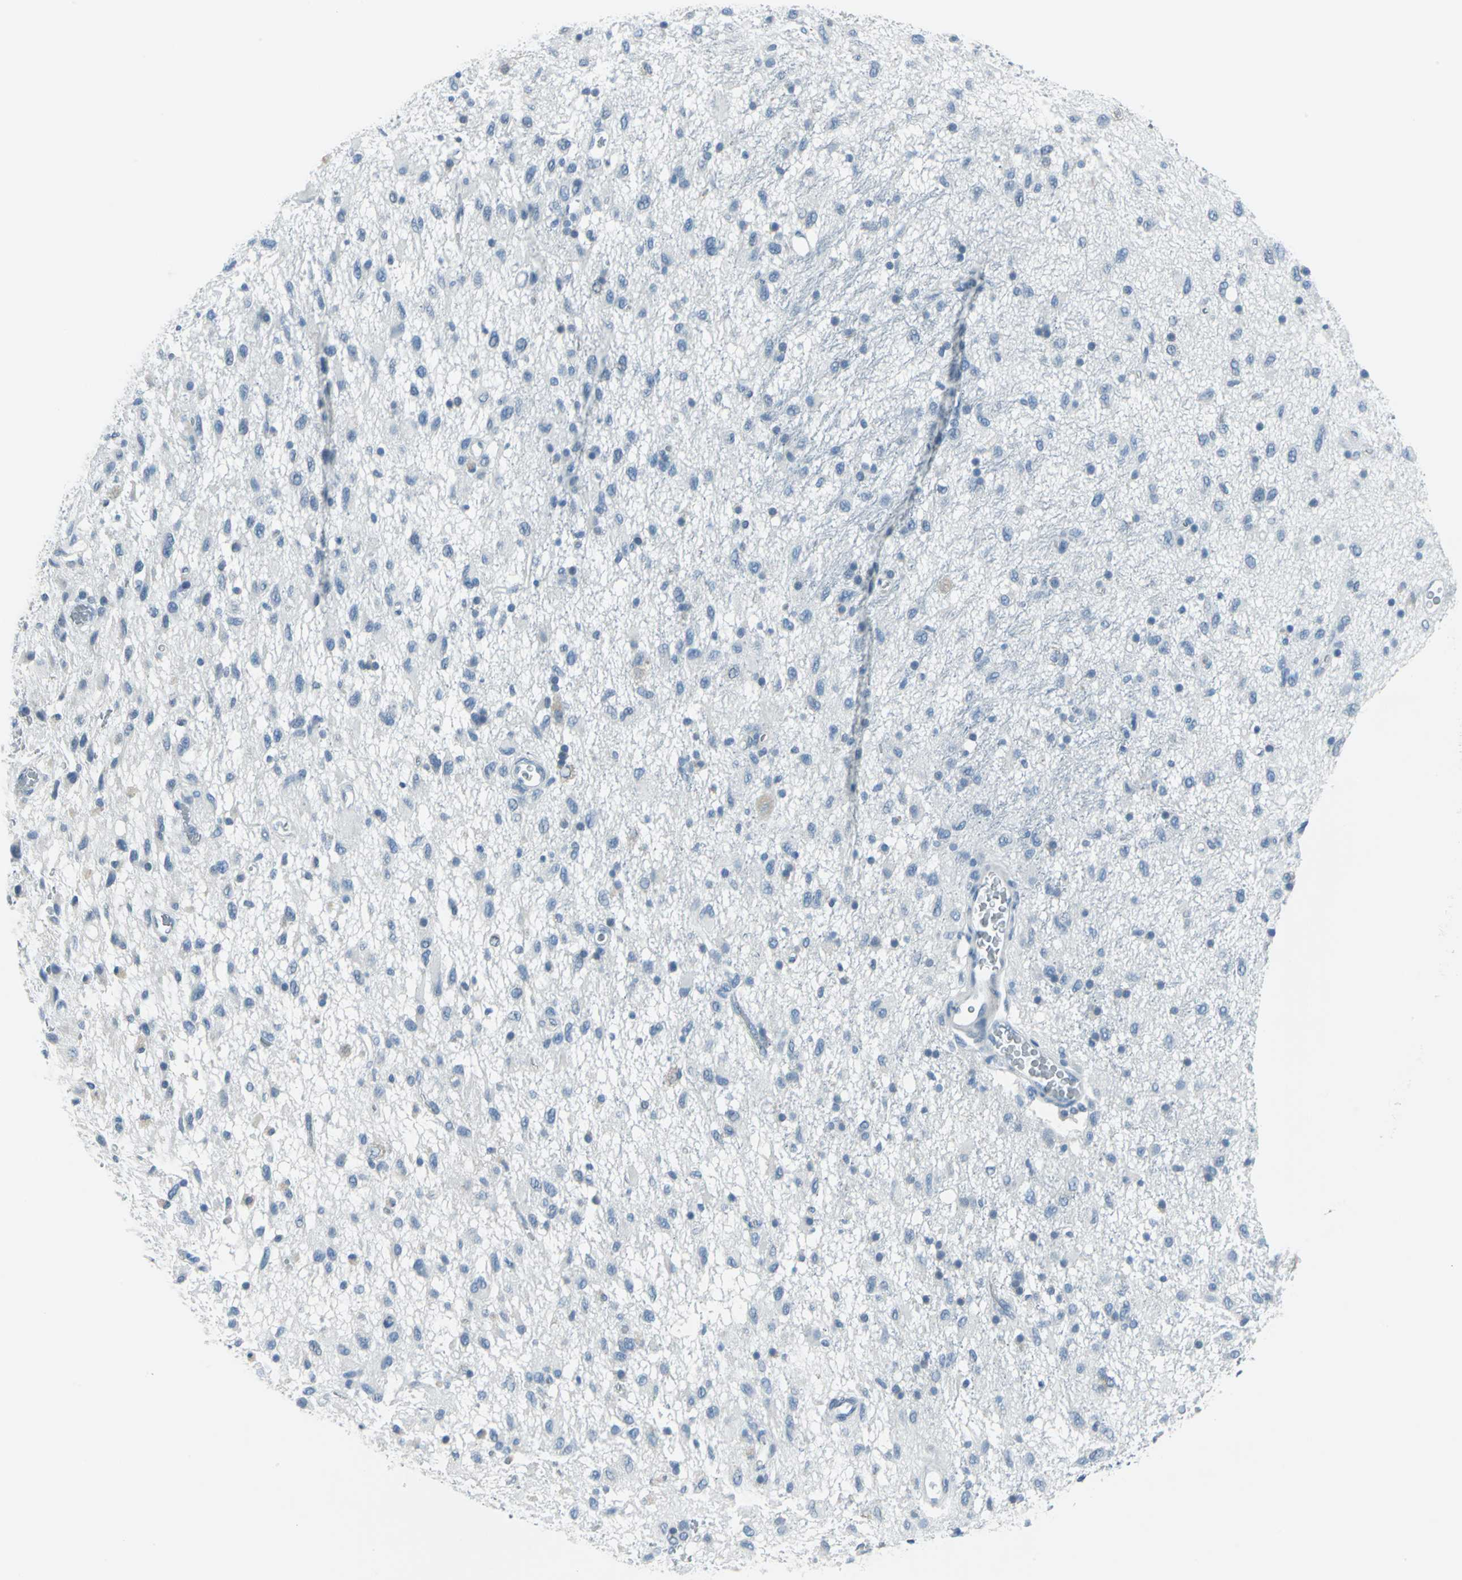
{"staining": {"intensity": "negative", "quantity": "none", "location": "none"}, "tissue": "glioma", "cell_type": "Tumor cells", "image_type": "cancer", "snomed": [{"axis": "morphology", "description": "Glioma, malignant, Low grade"}, {"axis": "topography", "description": "Brain"}], "caption": "Glioma stained for a protein using IHC reveals no staining tumor cells.", "gene": "DNAI2", "patient": {"sex": "male", "age": 77}}